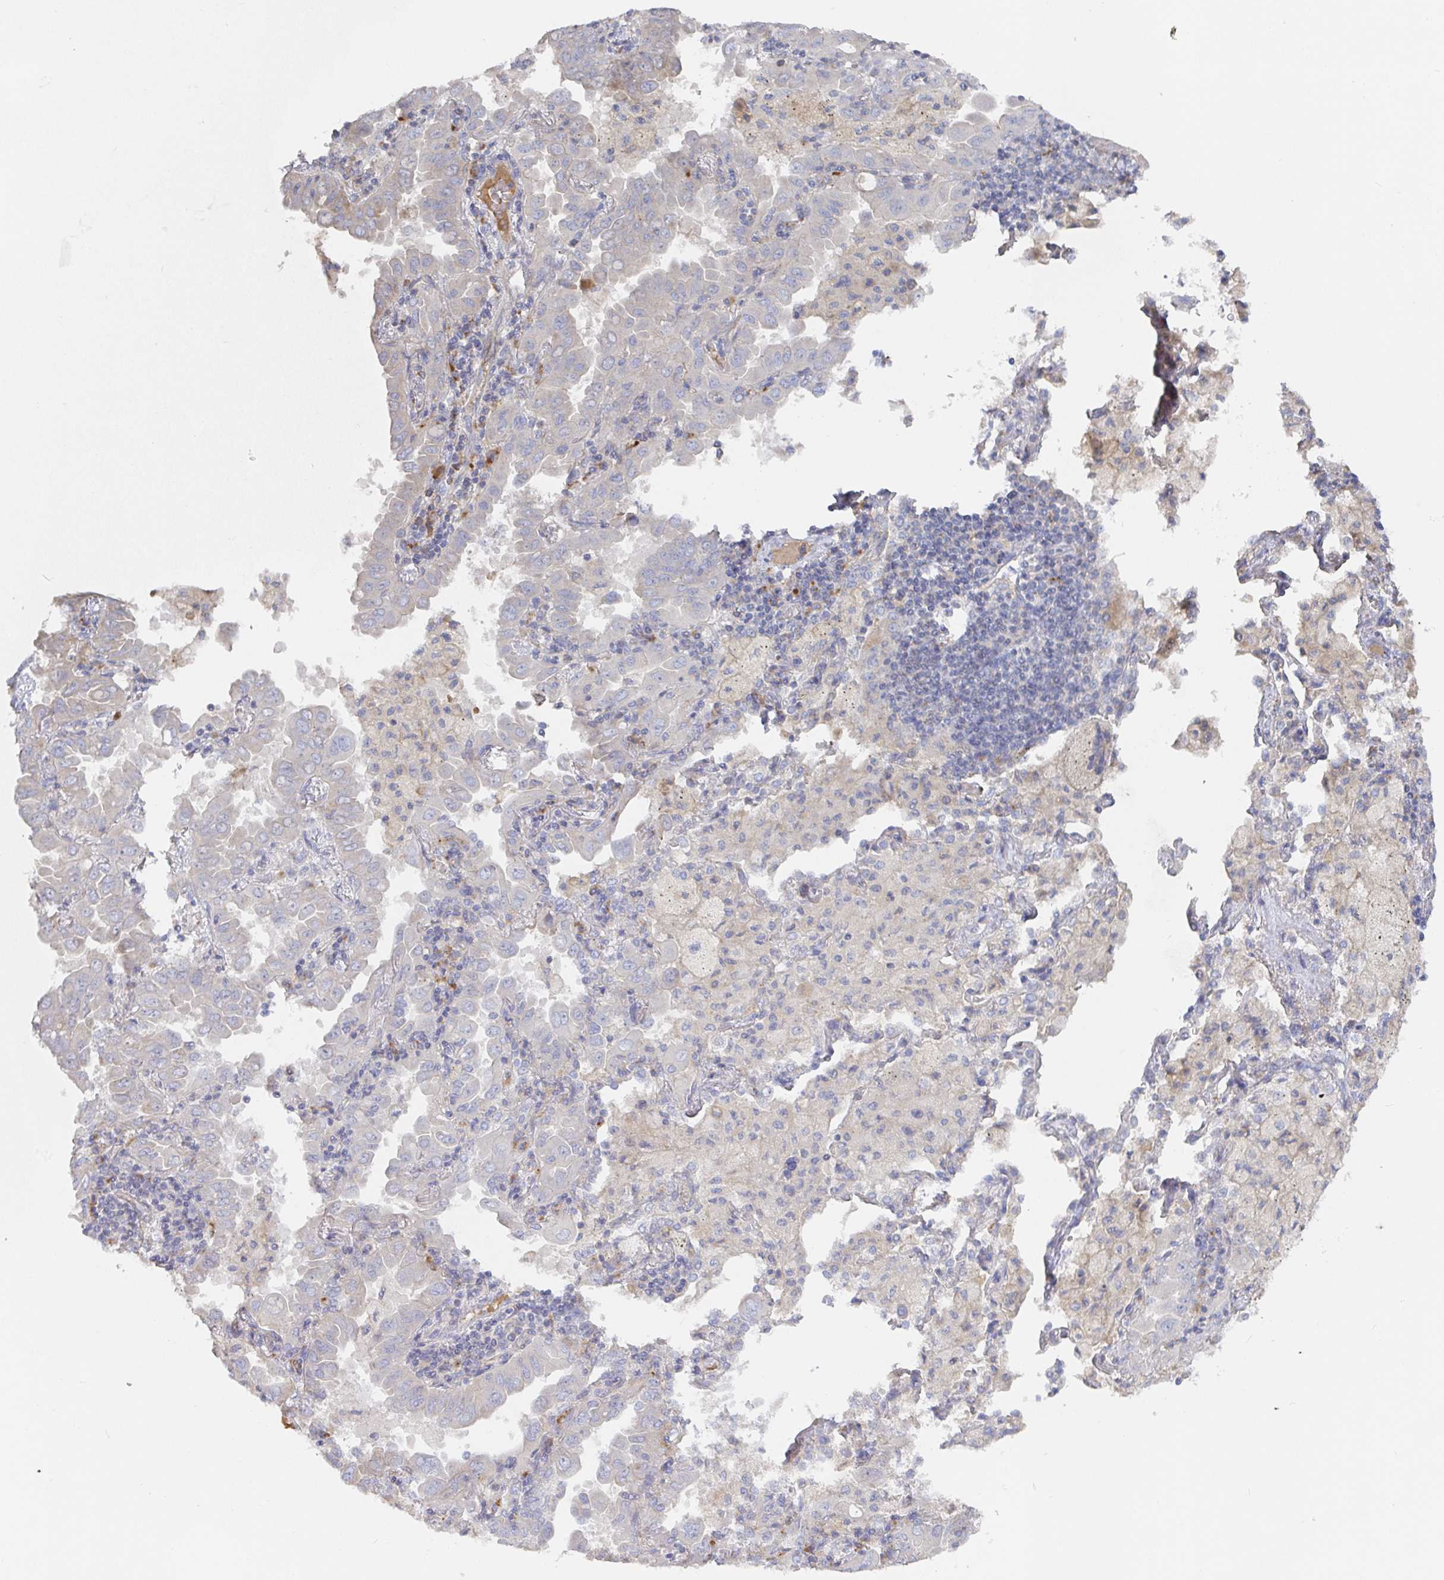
{"staining": {"intensity": "weak", "quantity": "<25%", "location": "cytoplasmic/membranous"}, "tissue": "lung cancer", "cell_type": "Tumor cells", "image_type": "cancer", "snomed": [{"axis": "morphology", "description": "Adenocarcinoma, NOS"}, {"axis": "topography", "description": "Lung"}], "caption": "Tumor cells show no significant expression in lung adenocarcinoma.", "gene": "IRAK2", "patient": {"sex": "male", "age": 64}}